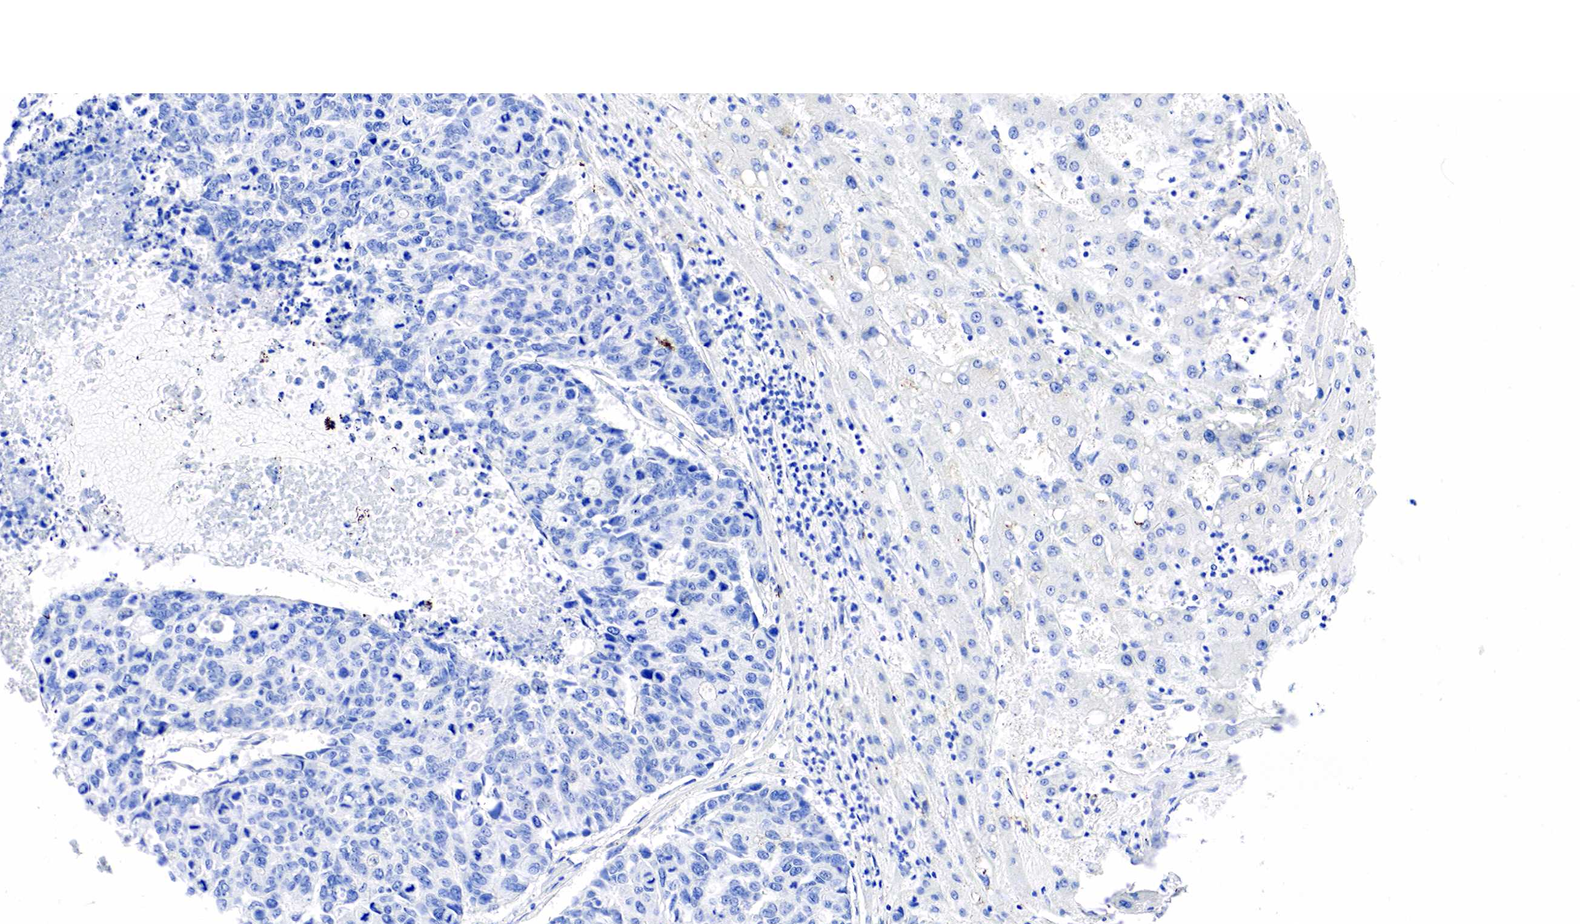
{"staining": {"intensity": "negative", "quantity": "none", "location": "none"}, "tissue": "liver cancer", "cell_type": "Tumor cells", "image_type": "cancer", "snomed": [{"axis": "morphology", "description": "Carcinoma, metastatic, NOS"}, {"axis": "topography", "description": "Liver"}], "caption": "A photomicrograph of human liver cancer (metastatic carcinoma) is negative for staining in tumor cells.", "gene": "CHGA", "patient": {"sex": "male", "age": 49}}